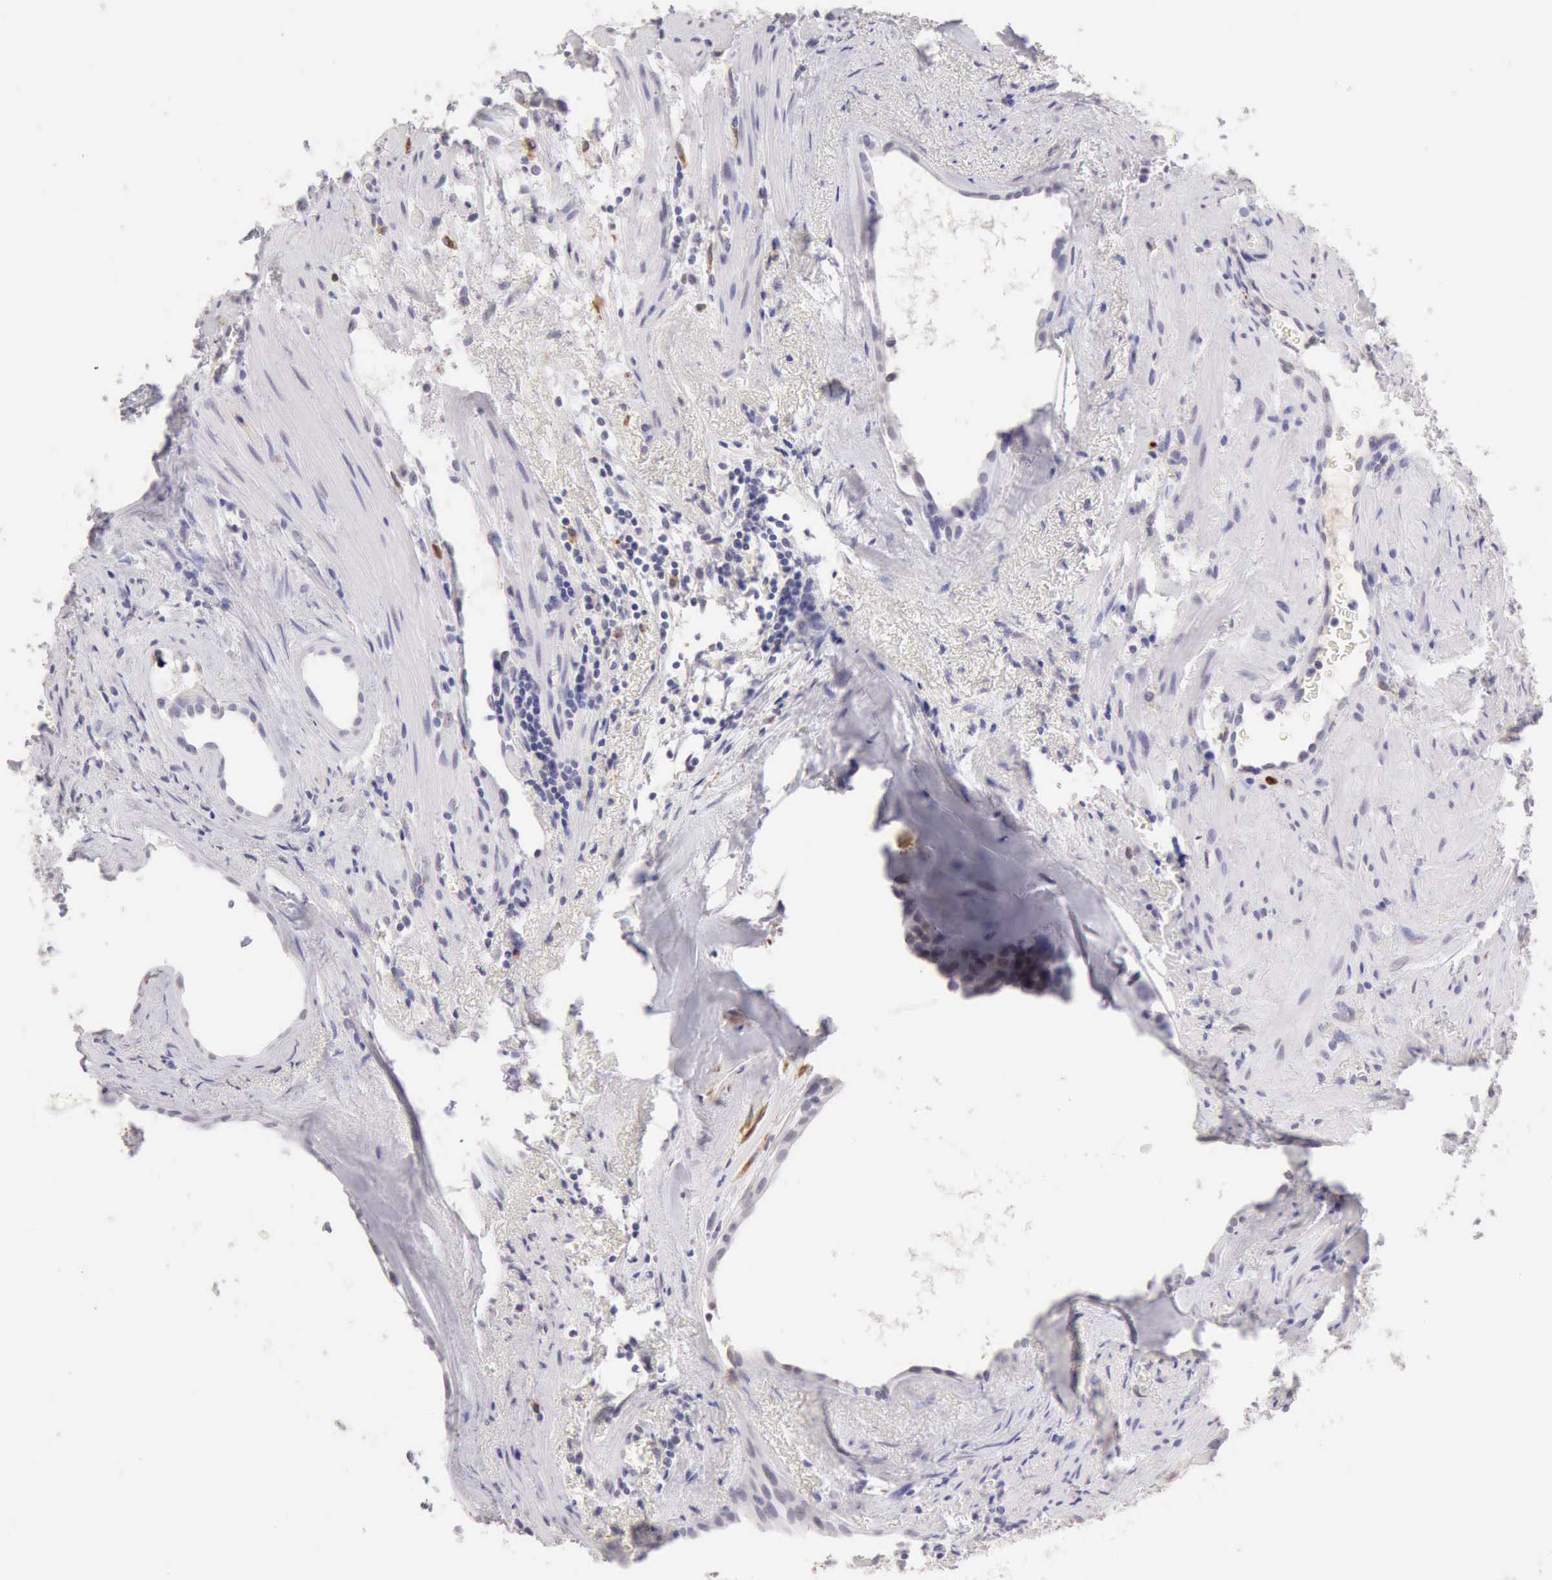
{"staining": {"intensity": "negative", "quantity": "none", "location": "none"}, "tissue": "prostate cancer", "cell_type": "Tumor cells", "image_type": "cancer", "snomed": [{"axis": "morphology", "description": "Adenocarcinoma, Medium grade"}, {"axis": "topography", "description": "Prostate"}], "caption": "IHC micrograph of neoplastic tissue: prostate medium-grade adenocarcinoma stained with DAB reveals no significant protein staining in tumor cells.", "gene": "RNASE1", "patient": {"sex": "male", "age": 64}}